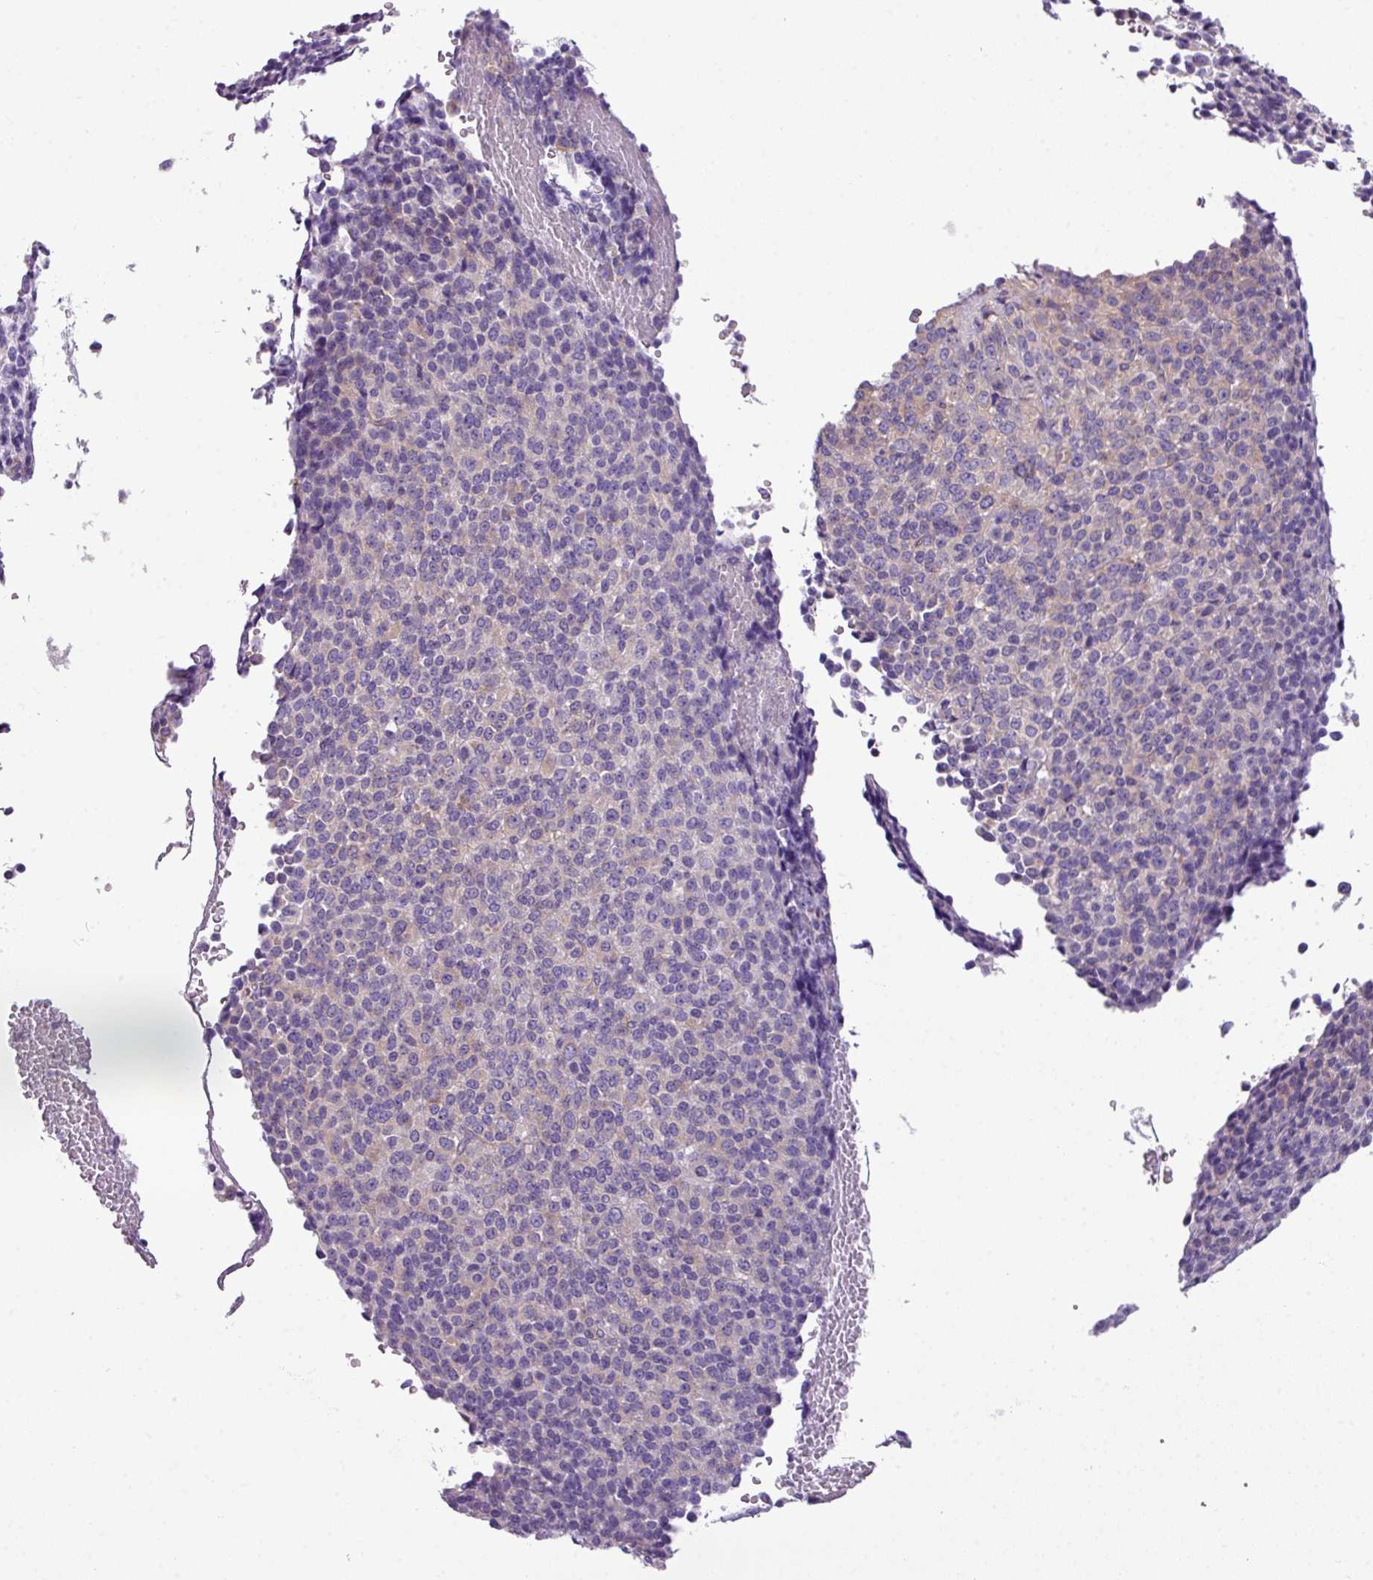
{"staining": {"intensity": "negative", "quantity": "none", "location": "none"}, "tissue": "melanoma", "cell_type": "Tumor cells", "image_type": "cancer", "snomed": [{"axis": "morphology", "description": "Malignant melanoma, Metastatic site"}, {"axis": "topography", "description": "Brain"}], "caption": "Immunohistochemistry photomicrograph of neoplastic tissue: human melanoma stained with DAB reveals no significant protein staining in tumor cells.", "gene": "TOR1AIP2", "patient": {"sex": "female", "age": 56}}